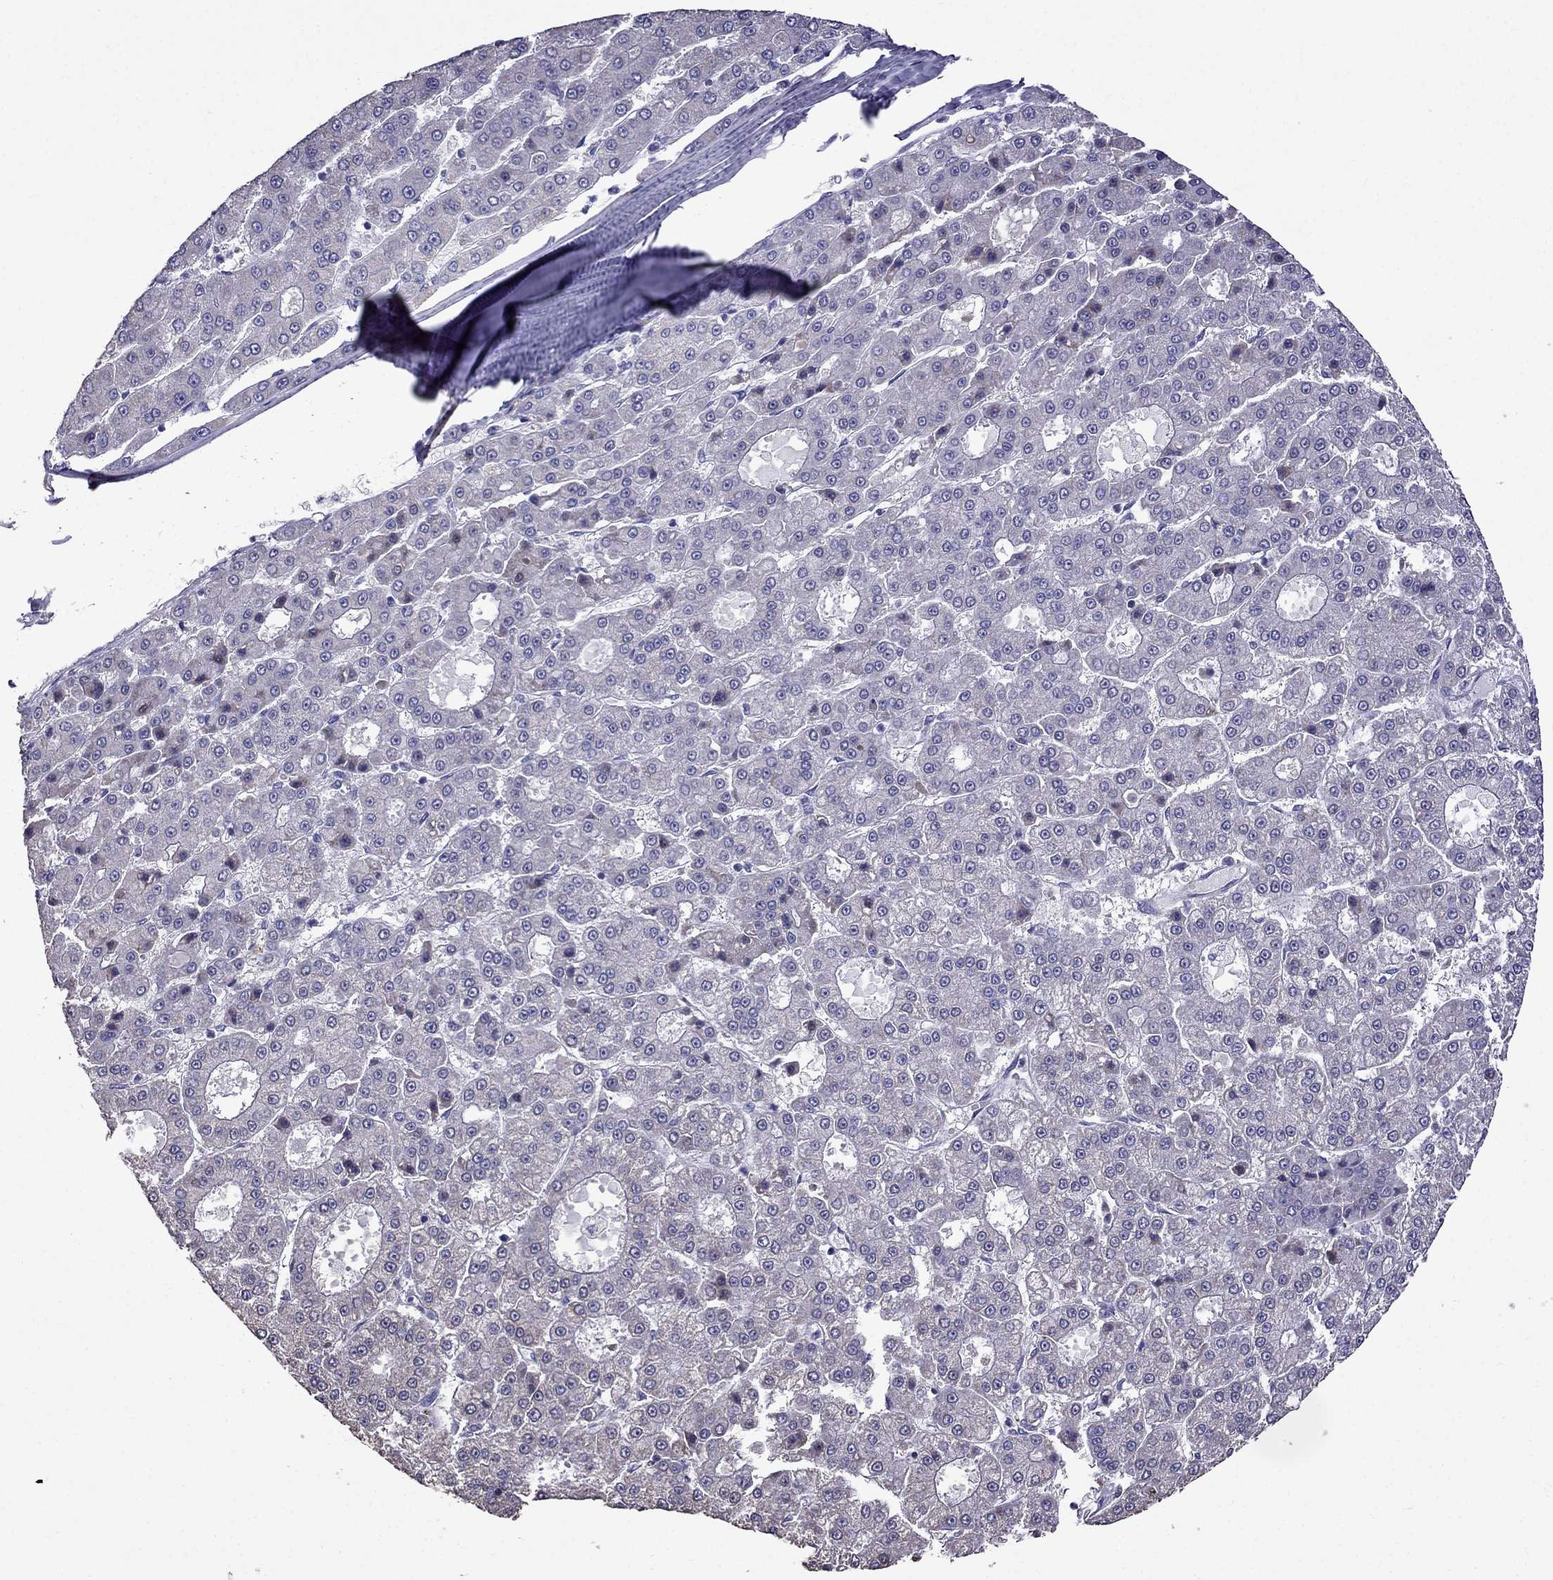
{"staining": {"intensity": "negative", "quantity": "none", "location": "none"}, "tissue": "liver cancer", "cell_type": "Tumor cells", "image_type": "cancer", "snomed": [{"axis": "morphology", "description": "Carcinoma, Hepatocellular, NOS"}, {"axis": "topography", "description": "Liver"}], "caption": "A high-resolution image shows immunohistochemistry staining of hepatocellular carcinoma (liver), which displays no significant positivity in tumor cells.", "gene": "AK5", "patient": {"sex": "male", "age": 70}}